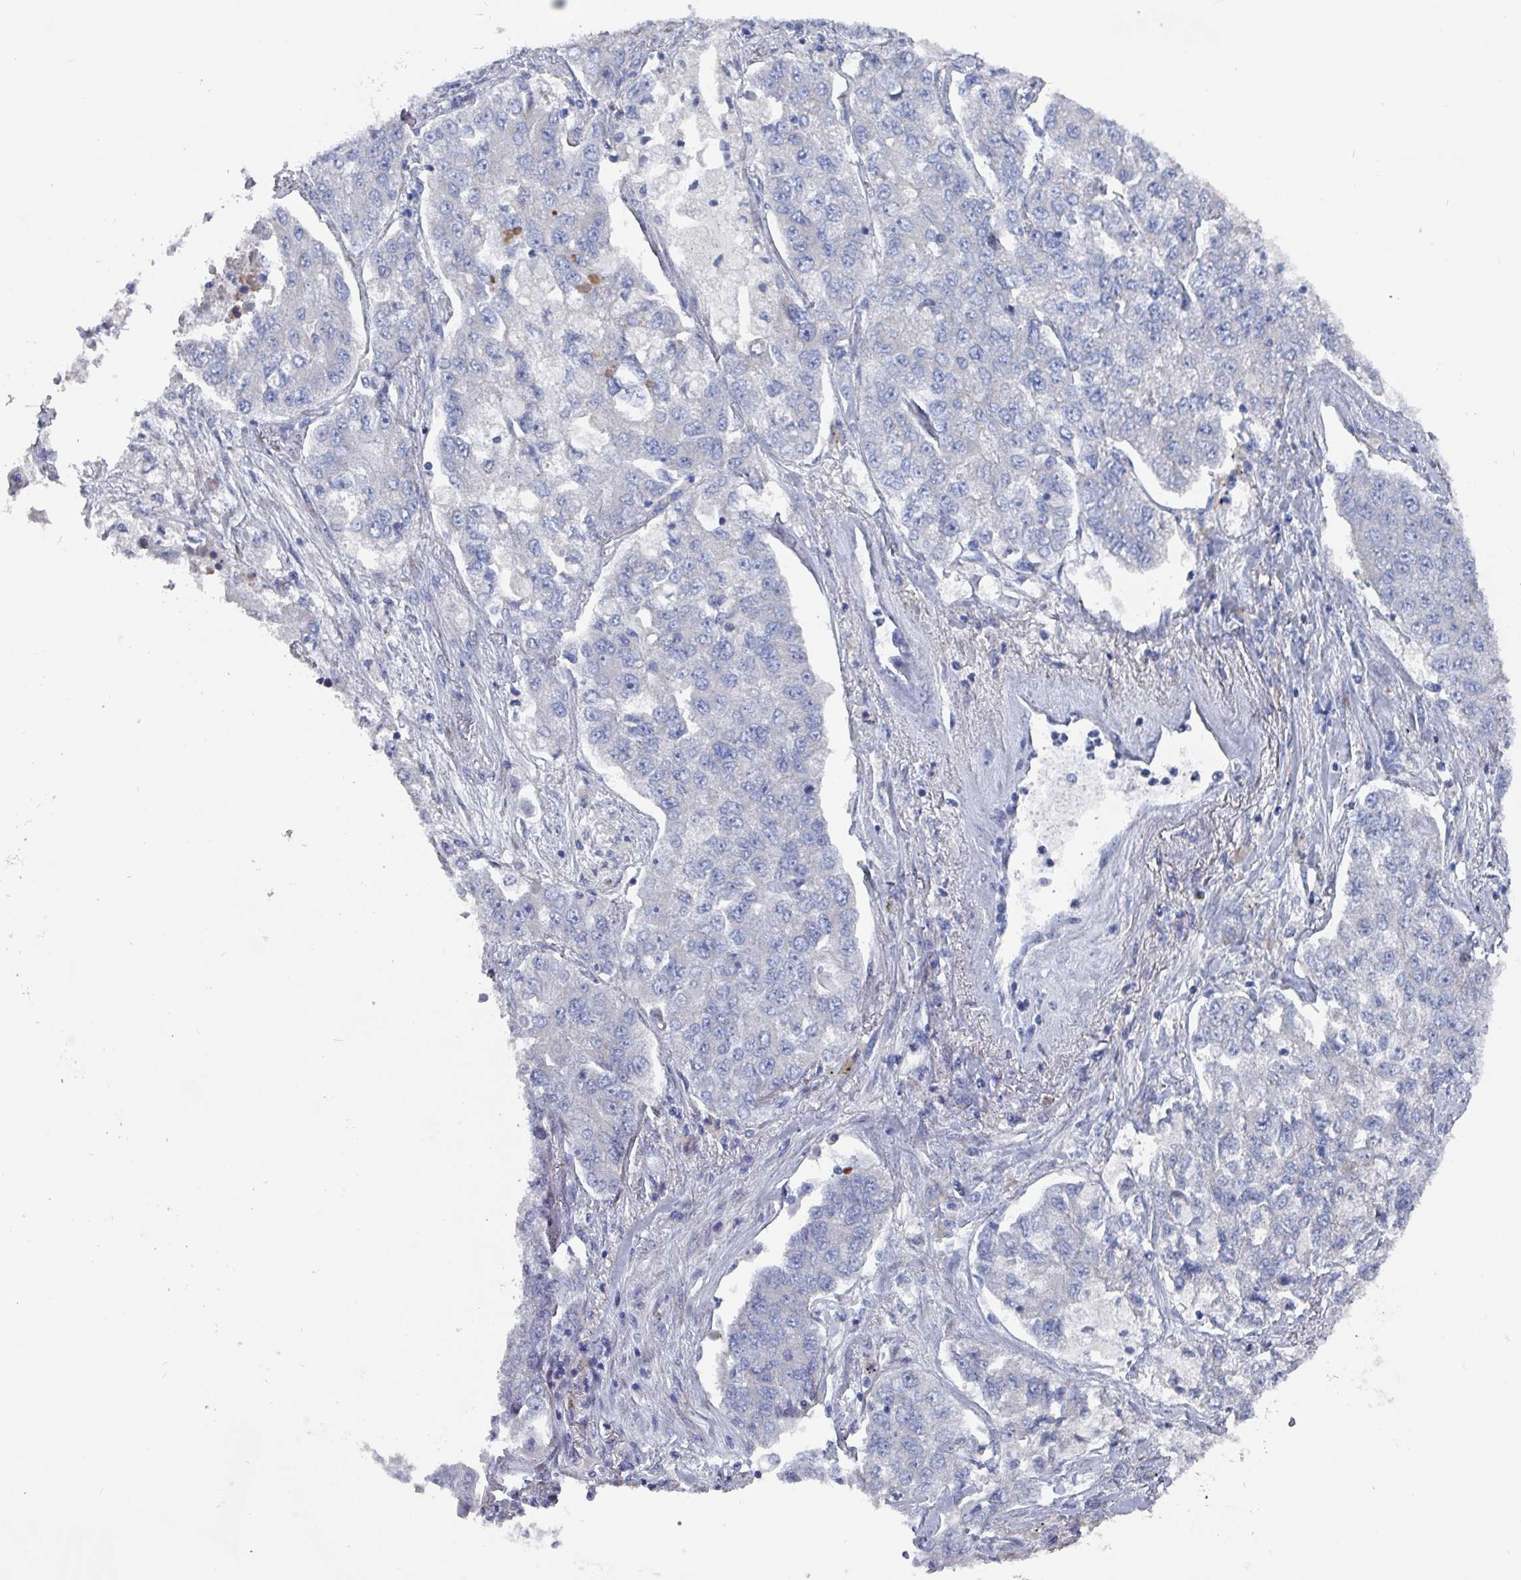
{"staining": {"intensity": "negative", "quantity": "none", "location": "none"}, "tissue": "lung cancer", "cell_type": "Tumor cells", "image_type": "cancer", "snomed": [{"axis": "morphology", "description": "Adenocarcinoma, NOS"}, {"axis": "topography", "description": "Lung"}], "caption": "This is an IHC photomicrograph of human lung cancer. There is no expression in tumor cells.", "gene": "DRD5", "patient": {"sex": "male", "age": 49}}